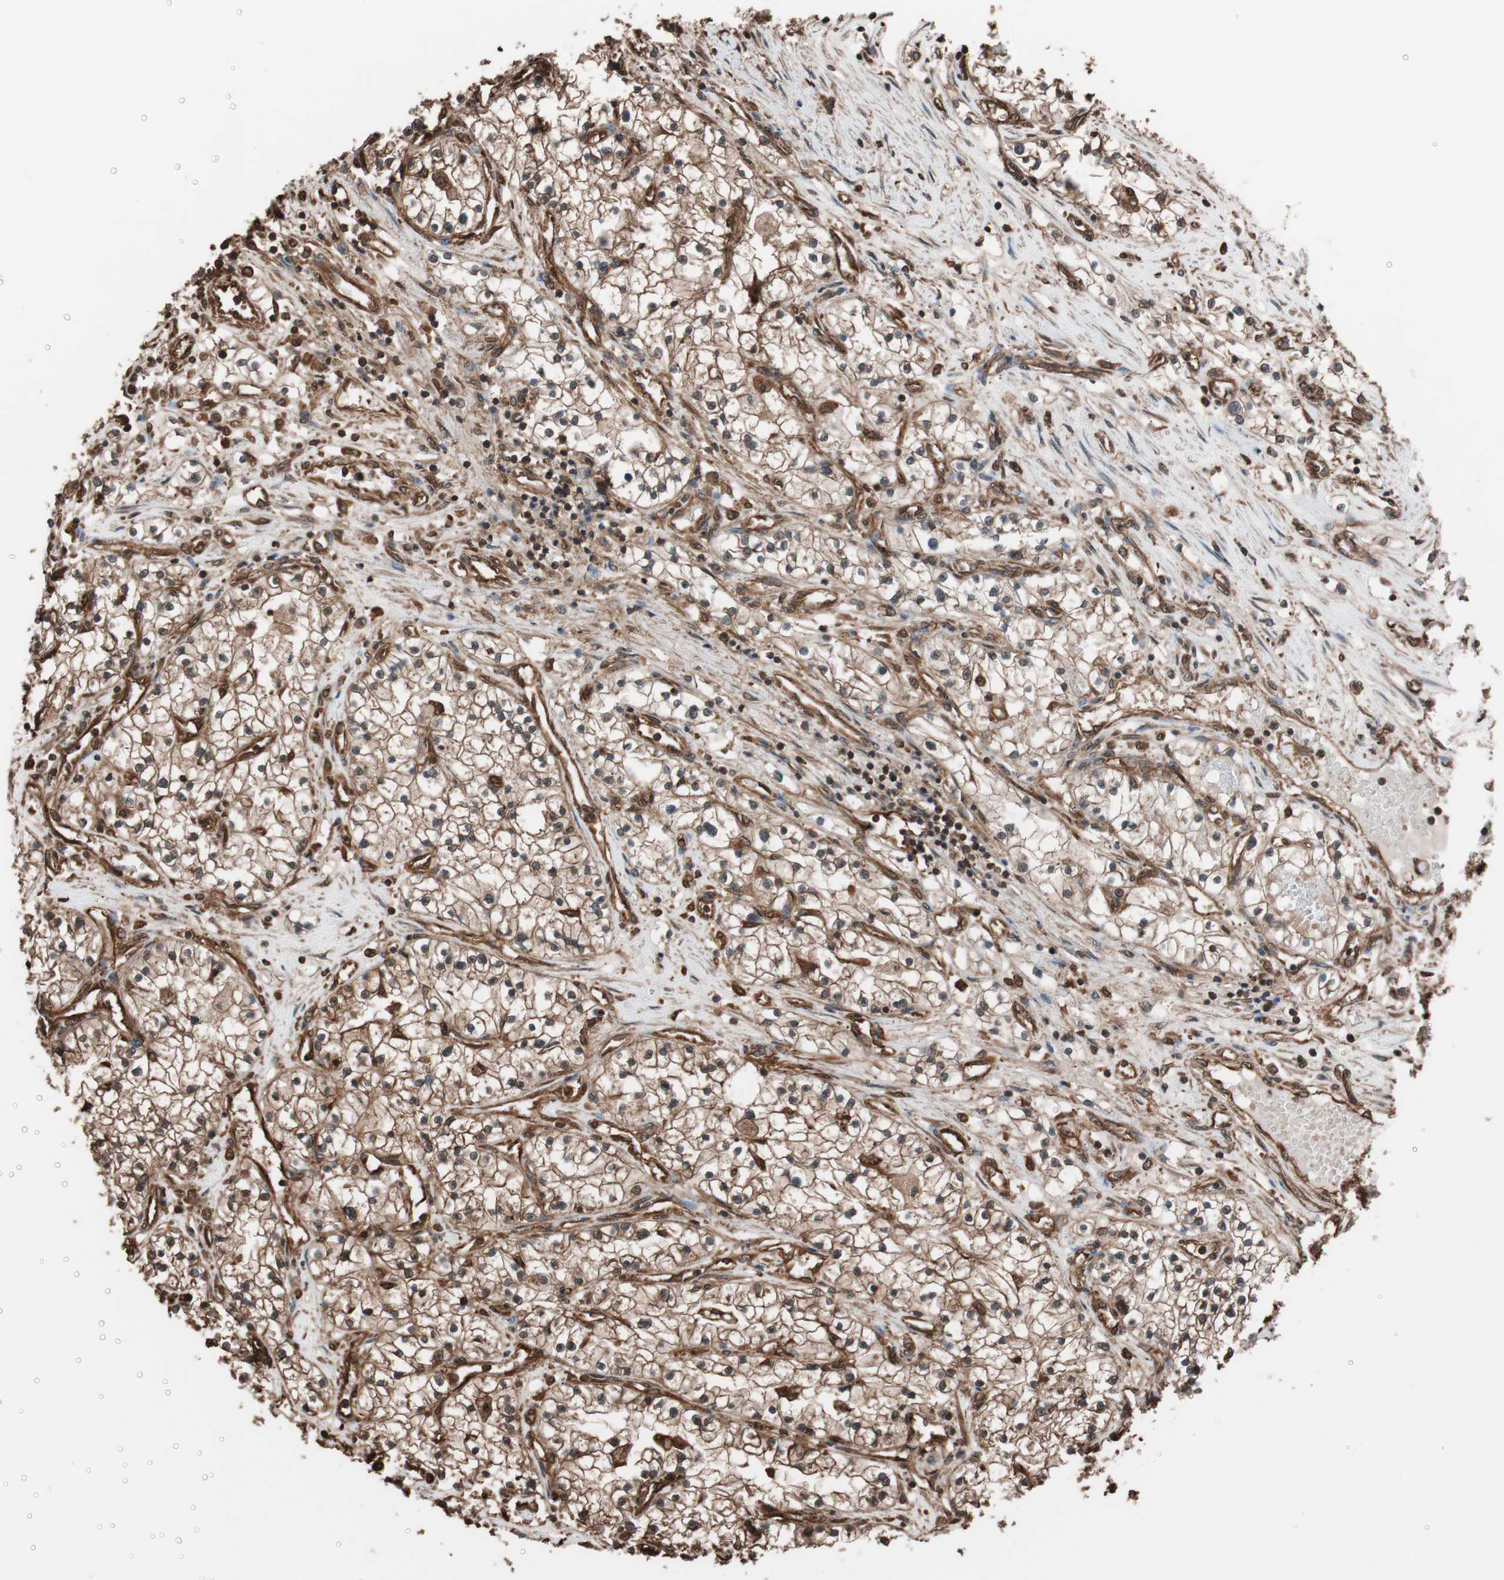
{"staining": {"intensity": "strong", "quantity": ">75%", "location": "cytoplasmic/membranous"}, "tissue": "renal cancer", "cell_type": "Tumor cells", "image_type": "cancer", "snomed": [{"axis": "morphology", "description": "Adenocarcinoma, NOS"}, {"axis": "topography", "description": "Kidney"}], "caption": "This micrograph reveals IHC staining of renal cancer (adenocarcinoma), with high strong cytoplasmic/membranous expression in approximately >75% of tumor cells.", "gene": "CALM2", "patient": {"sex": "male", "age": 68}}